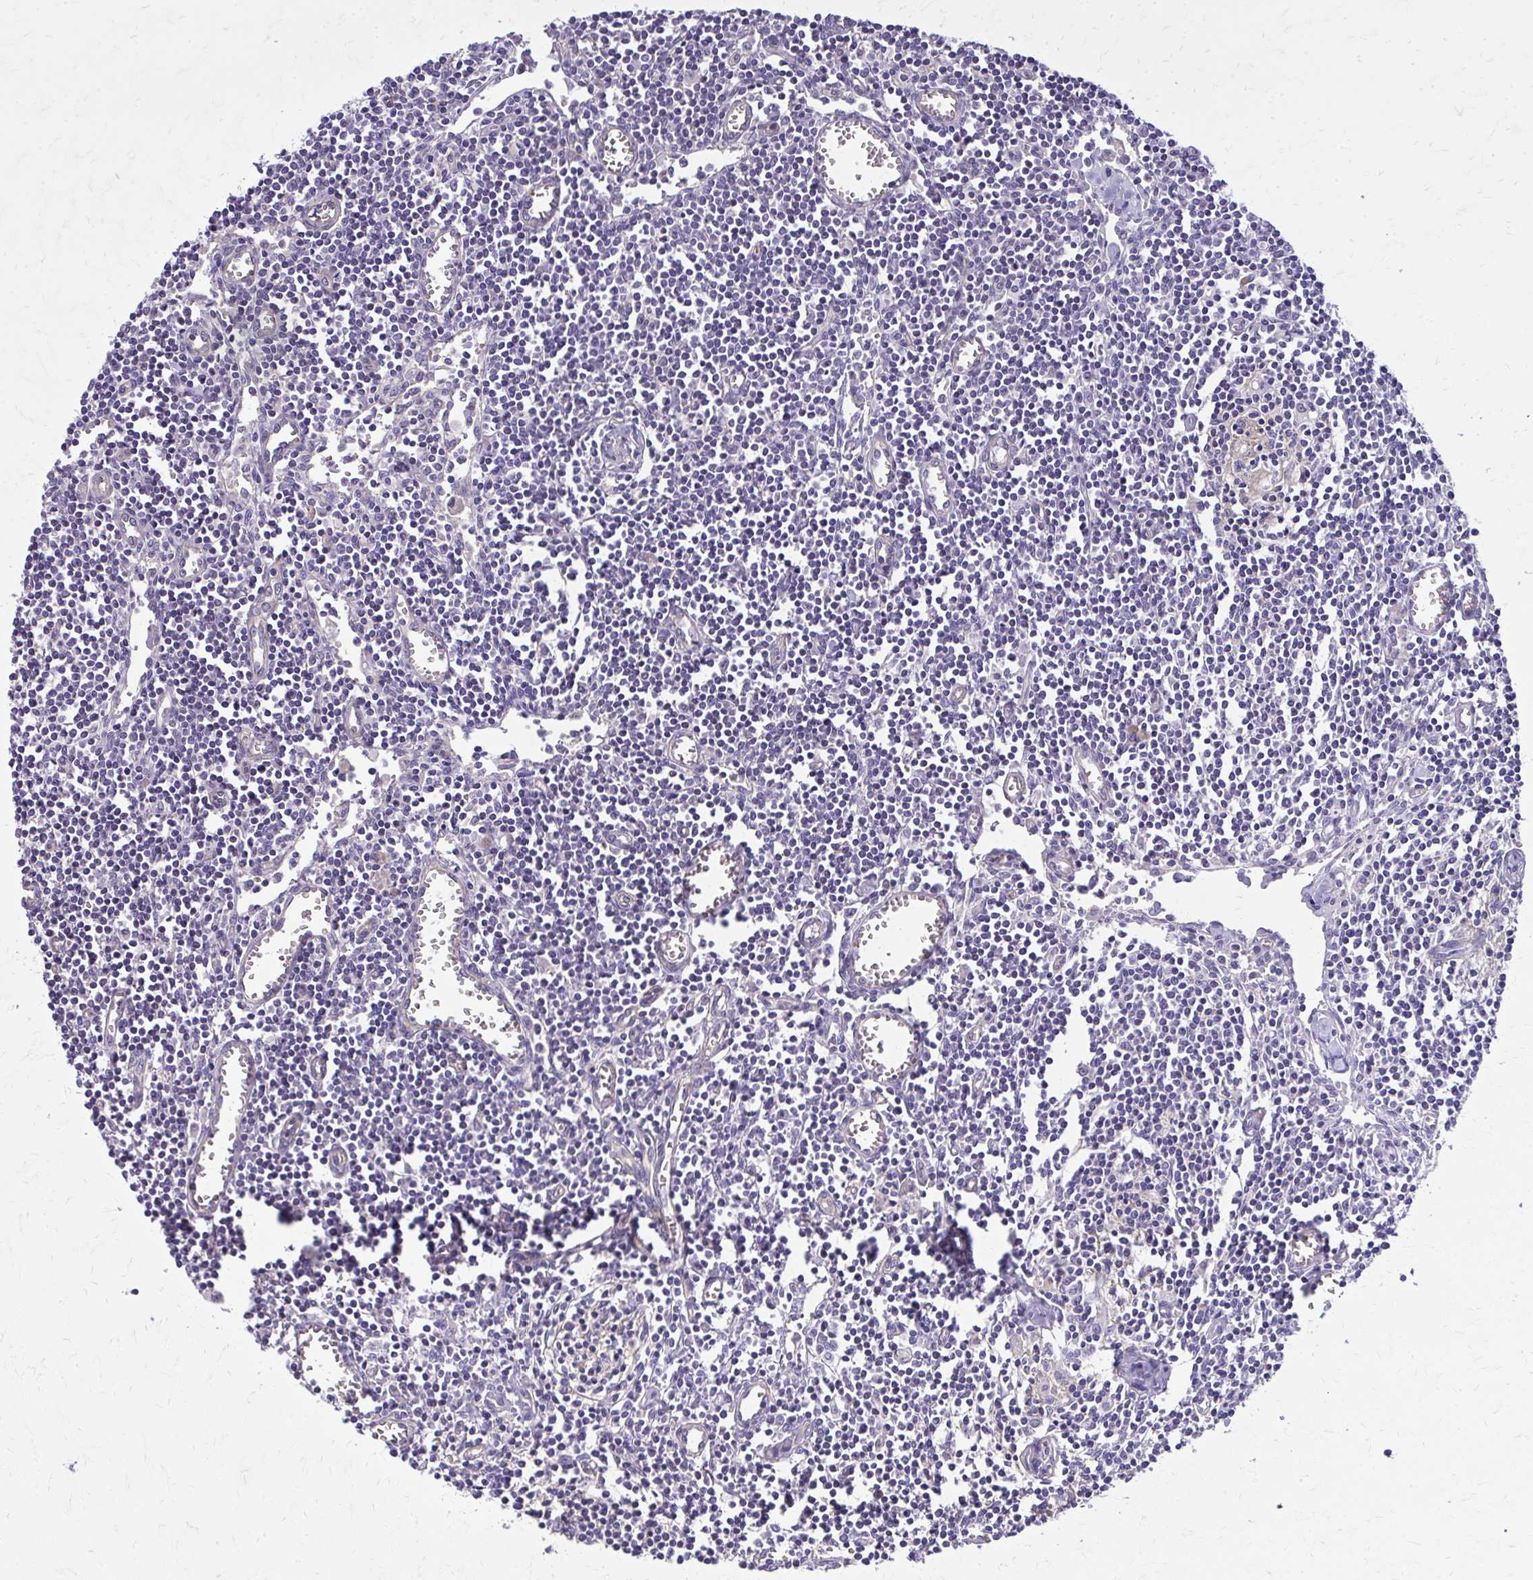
{"staining": {"intensity": "negative", "quantity": "none", "location": "none"}, "tissue": "lymph node", "cell_type": "Non-germinal center cells", "image_type": "normal", "snomed": [{"axis": "morphology", "description": "Normal tissue, NOS"}, {"axis": "topography", "description": "Lymph node"}], "caption": "High magnification brightfield microscopy of normal lymph node stained with DAB (brown) and counterstained with hematoxylin (blue): non-germinal center cells show no significant positivity. (DAB immunohistochemistry with hematoxylin counter stain).", "gene": "RUNDC3B", "patient": {"sex": "male", "age": 66}}